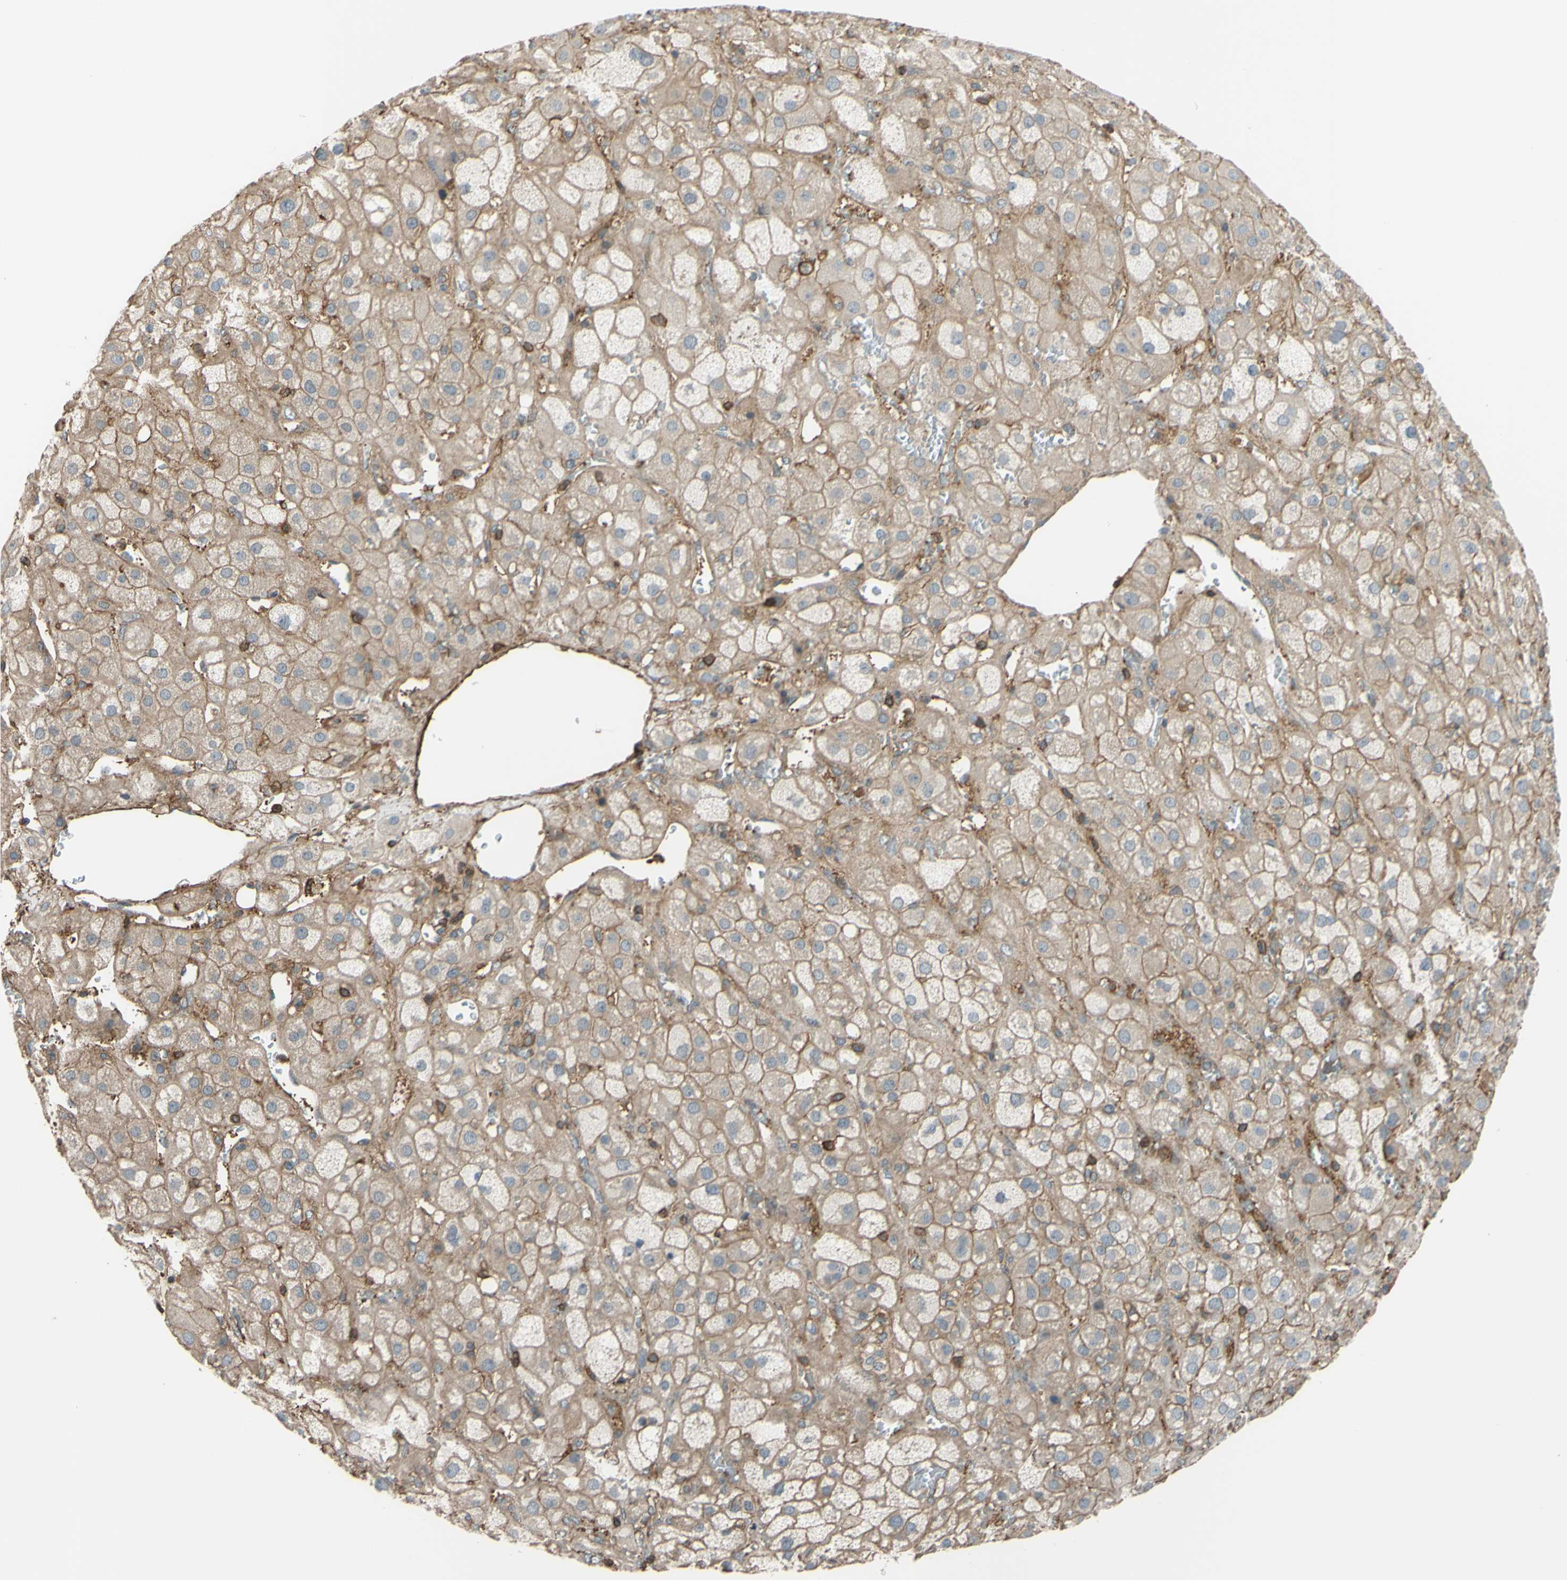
{"staining": {"intensity": "moderate", "quantity": ">75%", "location": "cytoplasmic/membranous"}, "tissue": "adrenal gland", "cell_type": "Glandular cells", "image_type": "normal", "snomed": [{"axis": "morphology", "description": "Normal tissue, NOS"}, {"axis": "topography", "description": "Adrenal gland"}], "caption": "An image showing moderate cytoplasmic/membranous positivity in about >75% of glandular cells in benign adrenal gland, as visualized by brown immunohistochemical staining.", "gene": "ADD3", "patient": {"sex": "female", "age": 47}}